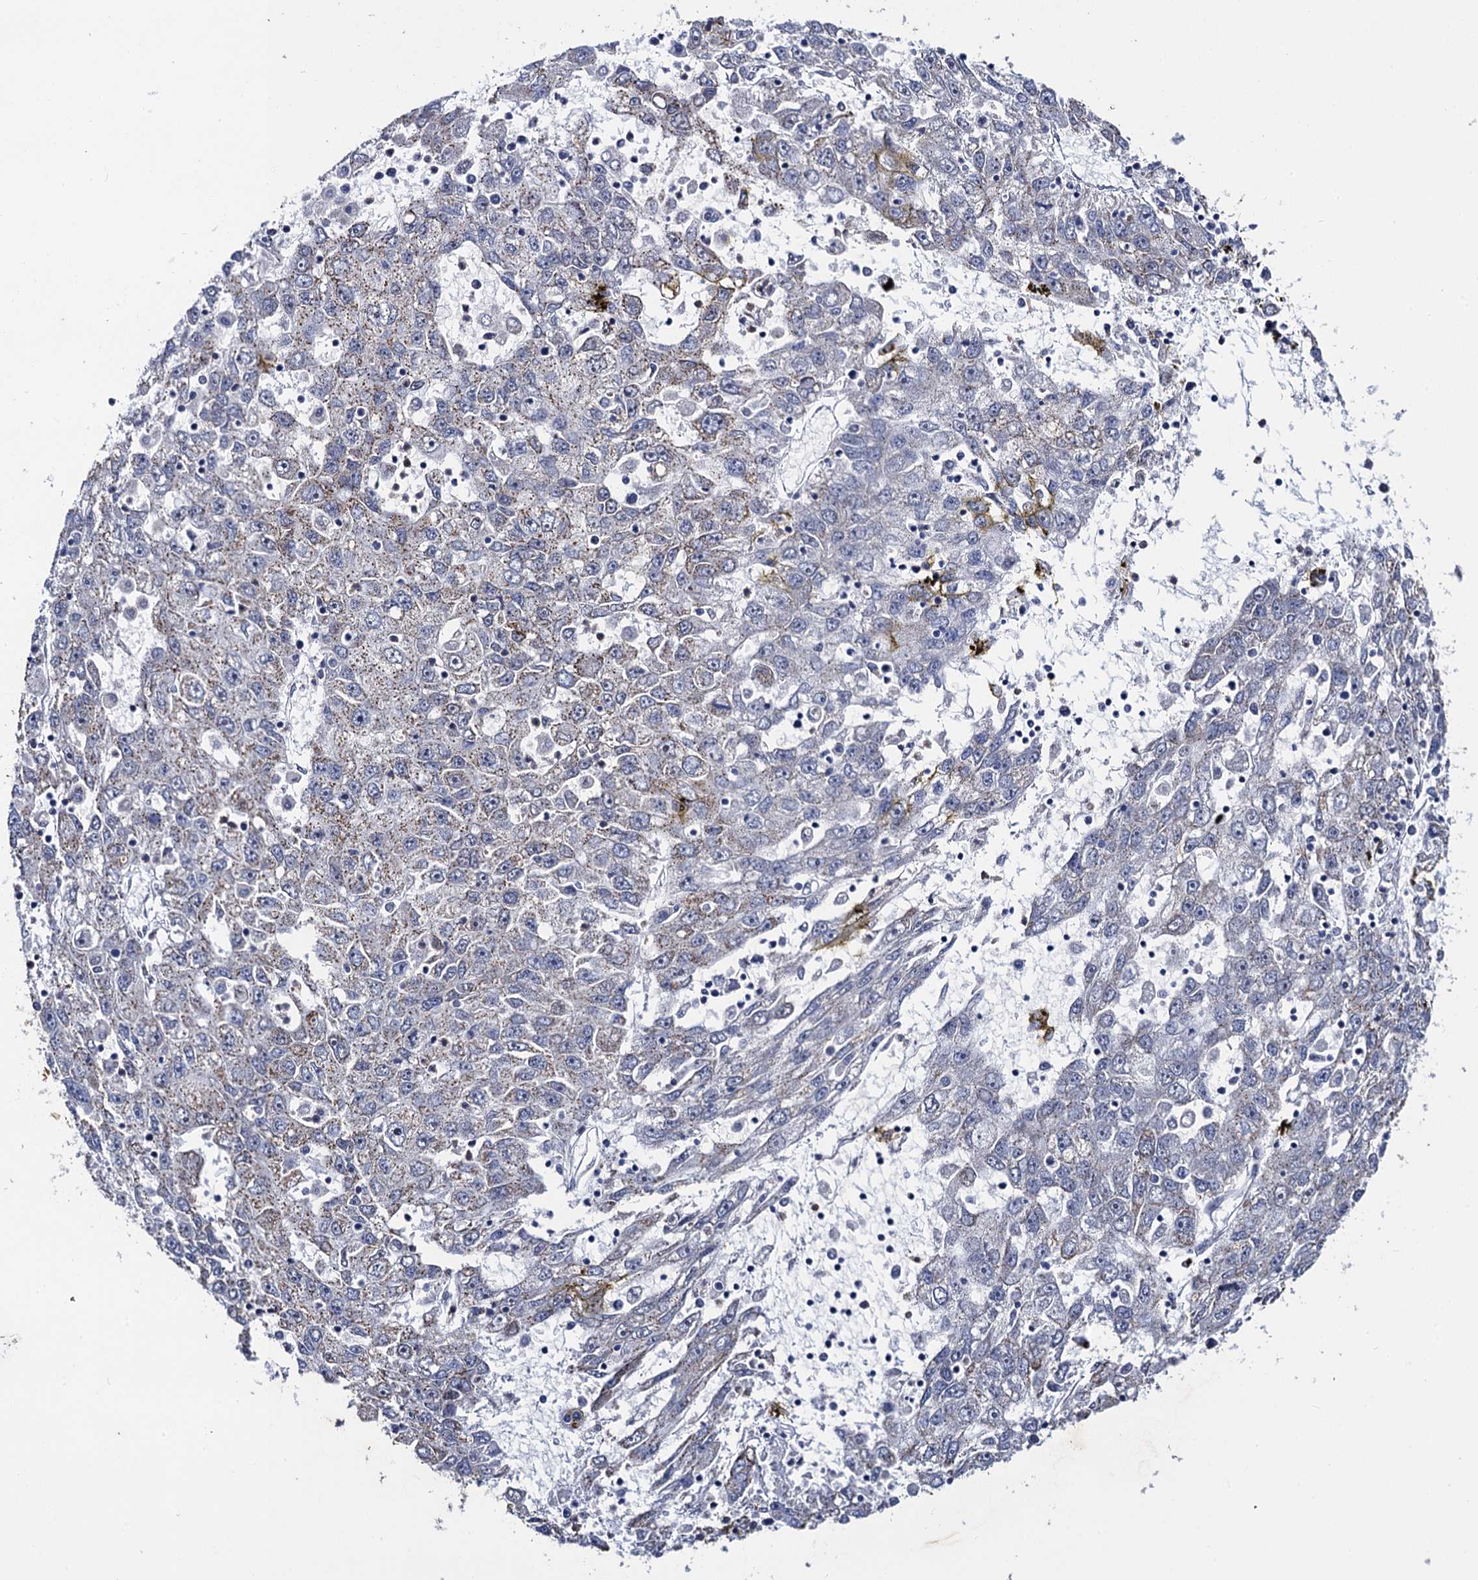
{"staining": {"intensity": "weak", "quantity": "25%-75%", "location": "cytoplasmic/membranous"}, "tissue": "liver cancer", "cell_type": "Tumor cells", "image_type": "cancer", "snomed": [{"axis": "morphology", "description": "Carcinoma, Hepatocellular, NOS"}, {"axis": "topography", "description": "Liver"}], "caption": "Liver cancer tissue displays weak cytoplasmic/membranous positivity in about 25%-75% of tumor cells, visualized by immunohistochemistry. The staining was performed using DAB to visualize the protein expression in brown, while the nuclei were stained in blue with hematoxylin (Magnification: 20x).", "gene": "THAP2", "patient": {"sex": "male", "age": 49}}